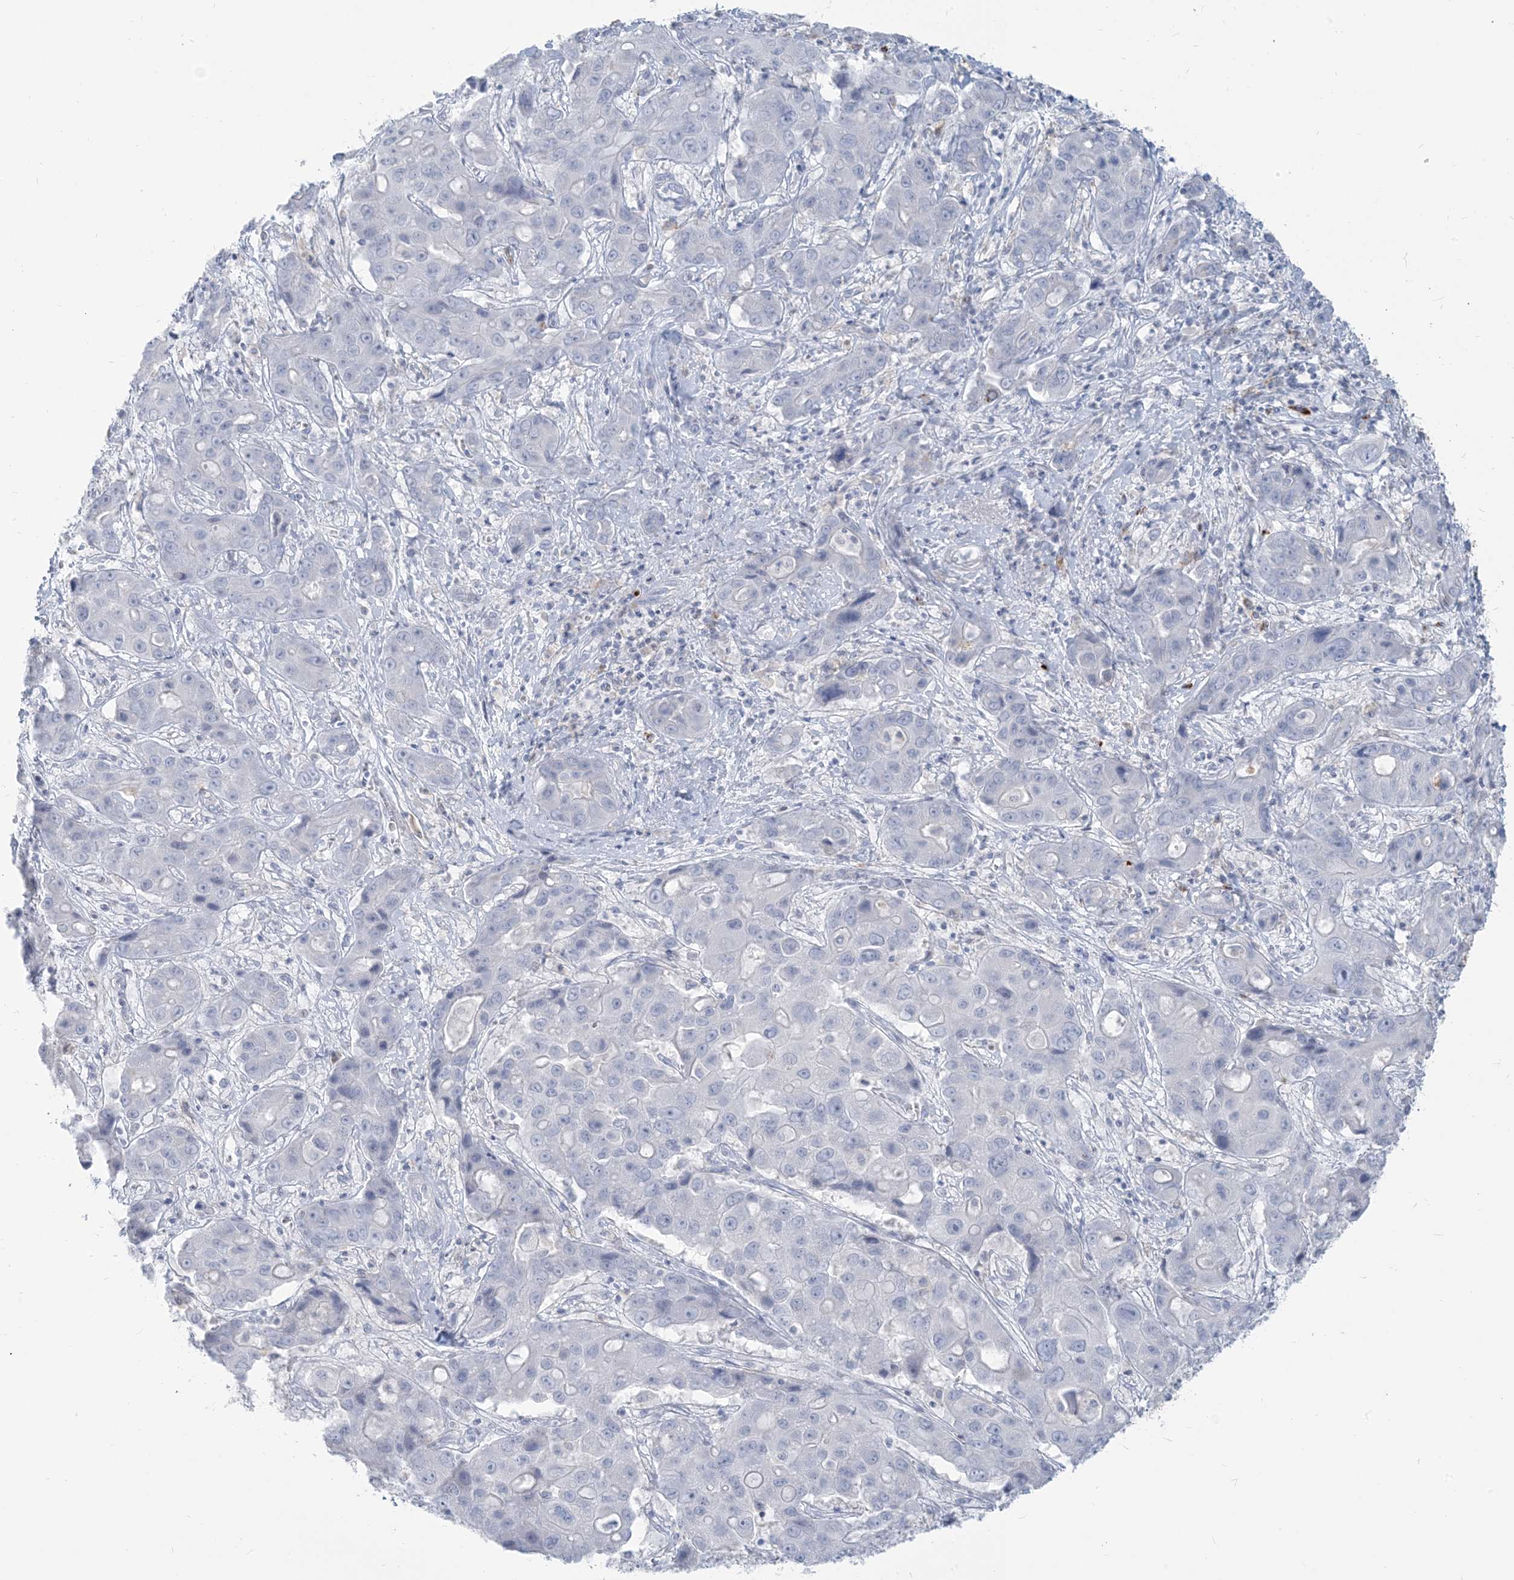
{"staining": {"intensity": "negative", "quantity": "none", "location": "none"}, "tissue": "liver cancer", "cell_type": "Tumor cells", "image_type": "cancer", "snomed": [{"axis": "morphology", "description": "Cholangiocarcinoma"}, {"axis": "topography", "description": "Liver"}], "caption": "The IHC image has no significant positivity in tumor cells of liver cholangiocarcinoma tissue.", "gene": "HLA-DRB1", "patient": {"sex": "male", "age": 67}}